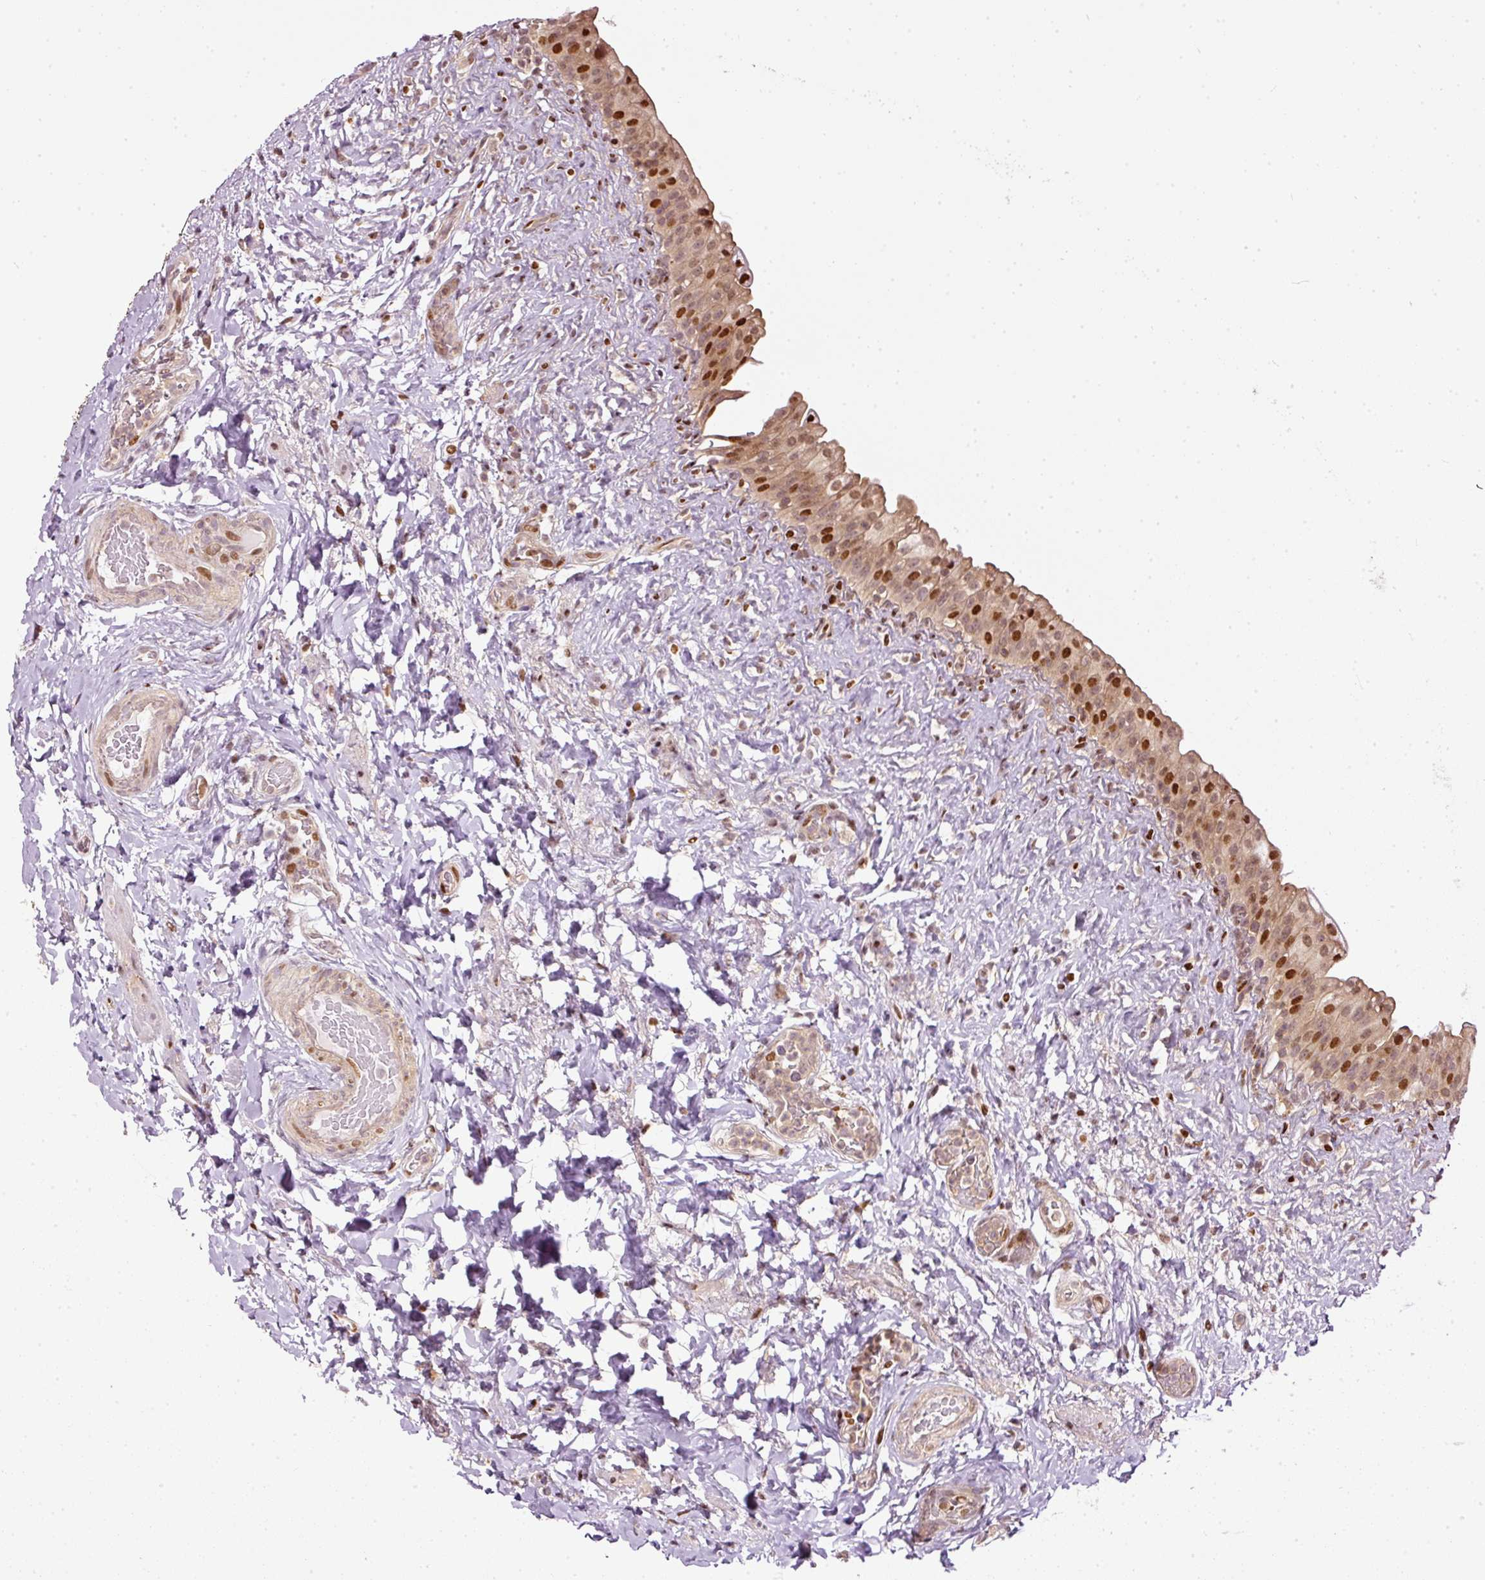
{"staining": {"intensity": "strong", "quantity": "25%-75%", "location": "cytoplasmic/membranous,nuclear"}, "tissue": "urinary bladder", "cell_type": "Urothelial cells", "image_type": "normal", "snomed": [{"axis": "morphology", "description": "Normal tissue, NOS"}, {"axis": "topography", "description": "Urinary bladder"}], "caption": "The immunohistochemical stain labels strong cytoplasmic/membranous,nuclear staining in urothelial cells of normal urinary bladder.", "gene": "ZNF778", "patient": {"sex": "female", "age": 27}}